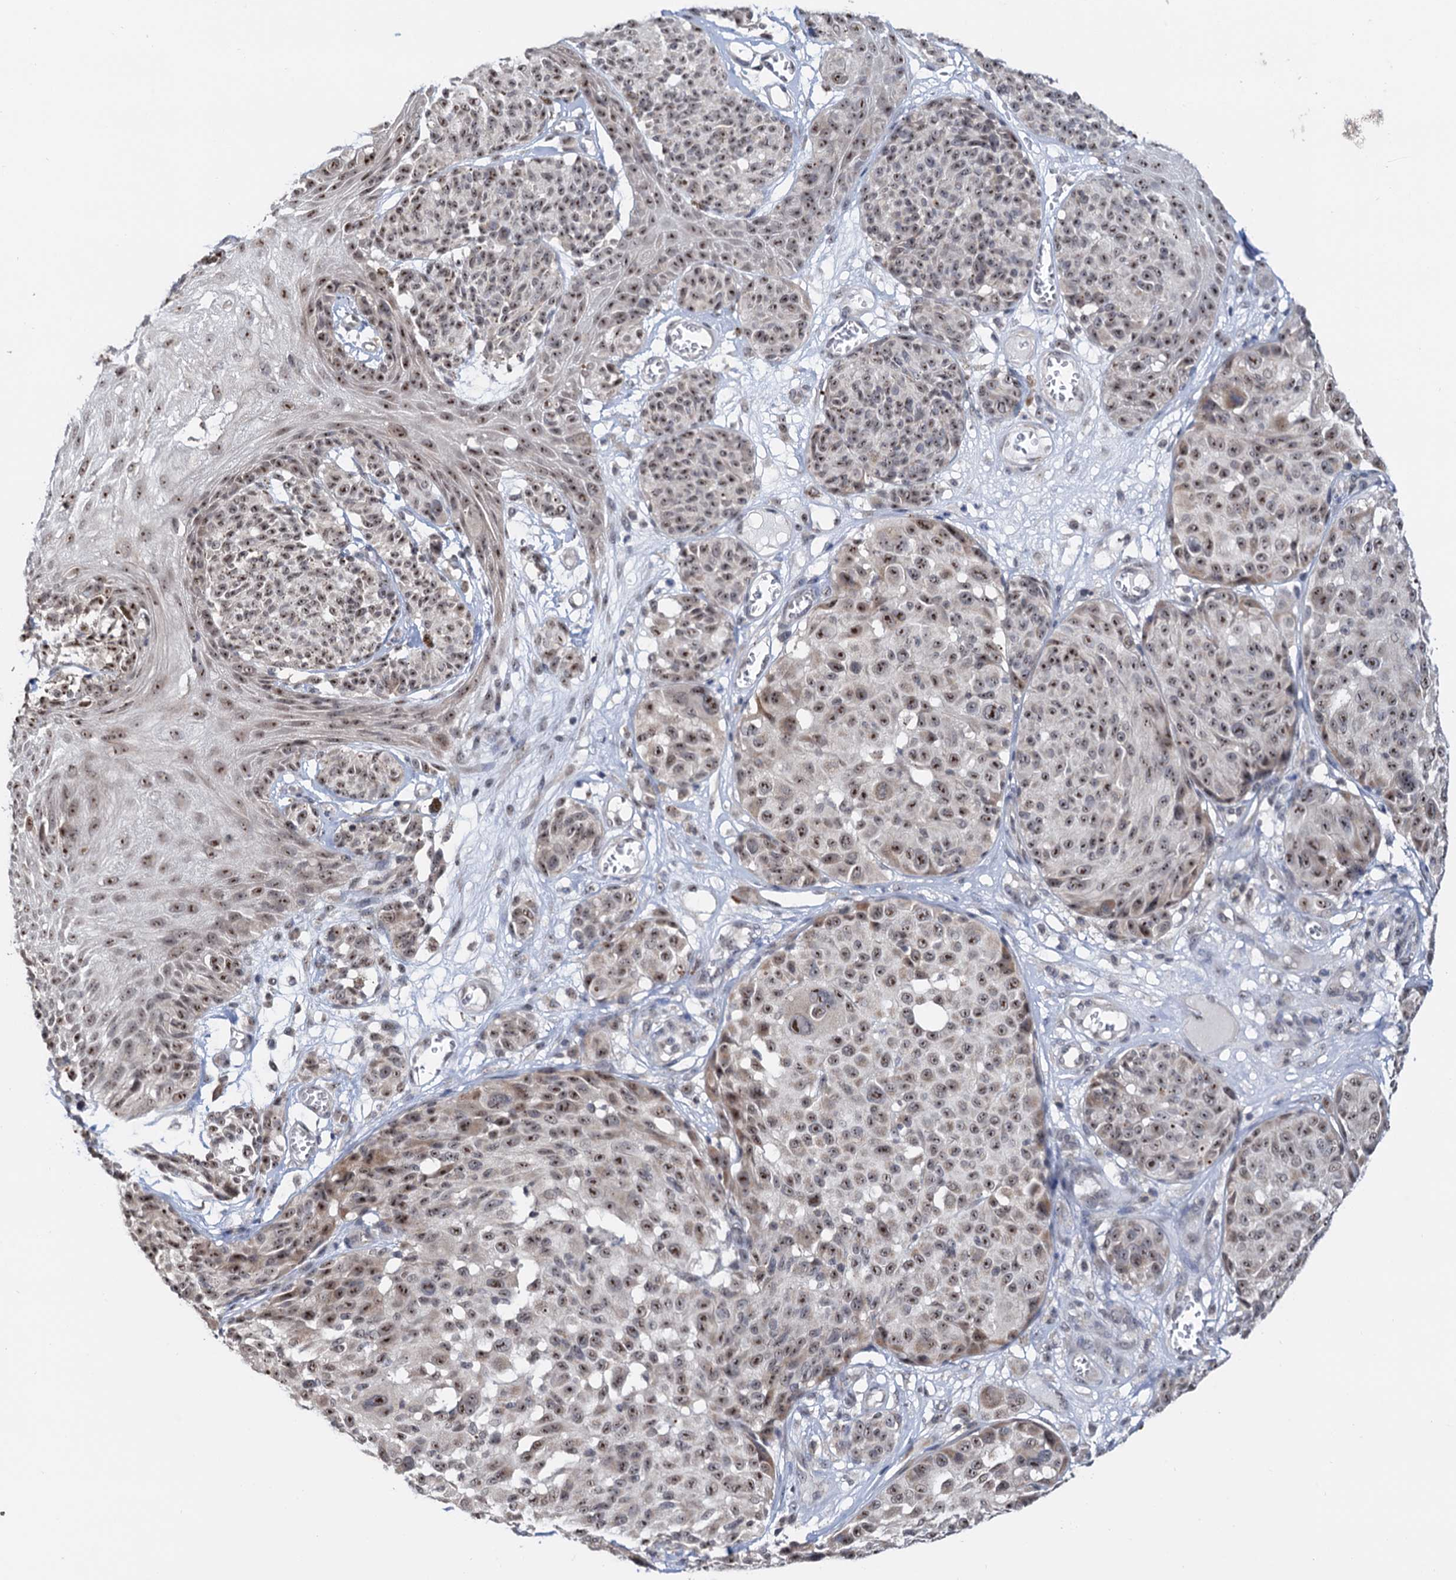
{"staining": {"intensity": "moderate", "quantity": ">75%", "location": "nuclear"}, "tissue": "melanoma", "cell_type": "Tumor cells", "image_type": "cancer", "snomed": [{"axis": "morphology", "description": "Malignant melanoma, NOS"}, {"axis": "topography", "description": "Skin"}], "caption": "The immunohistochemical stain shows moderate nuclear staining in tumor cells of malignant melanoma tissue.", "gene": "NAT10", "patient": {"sex": "male", "age": 83}}